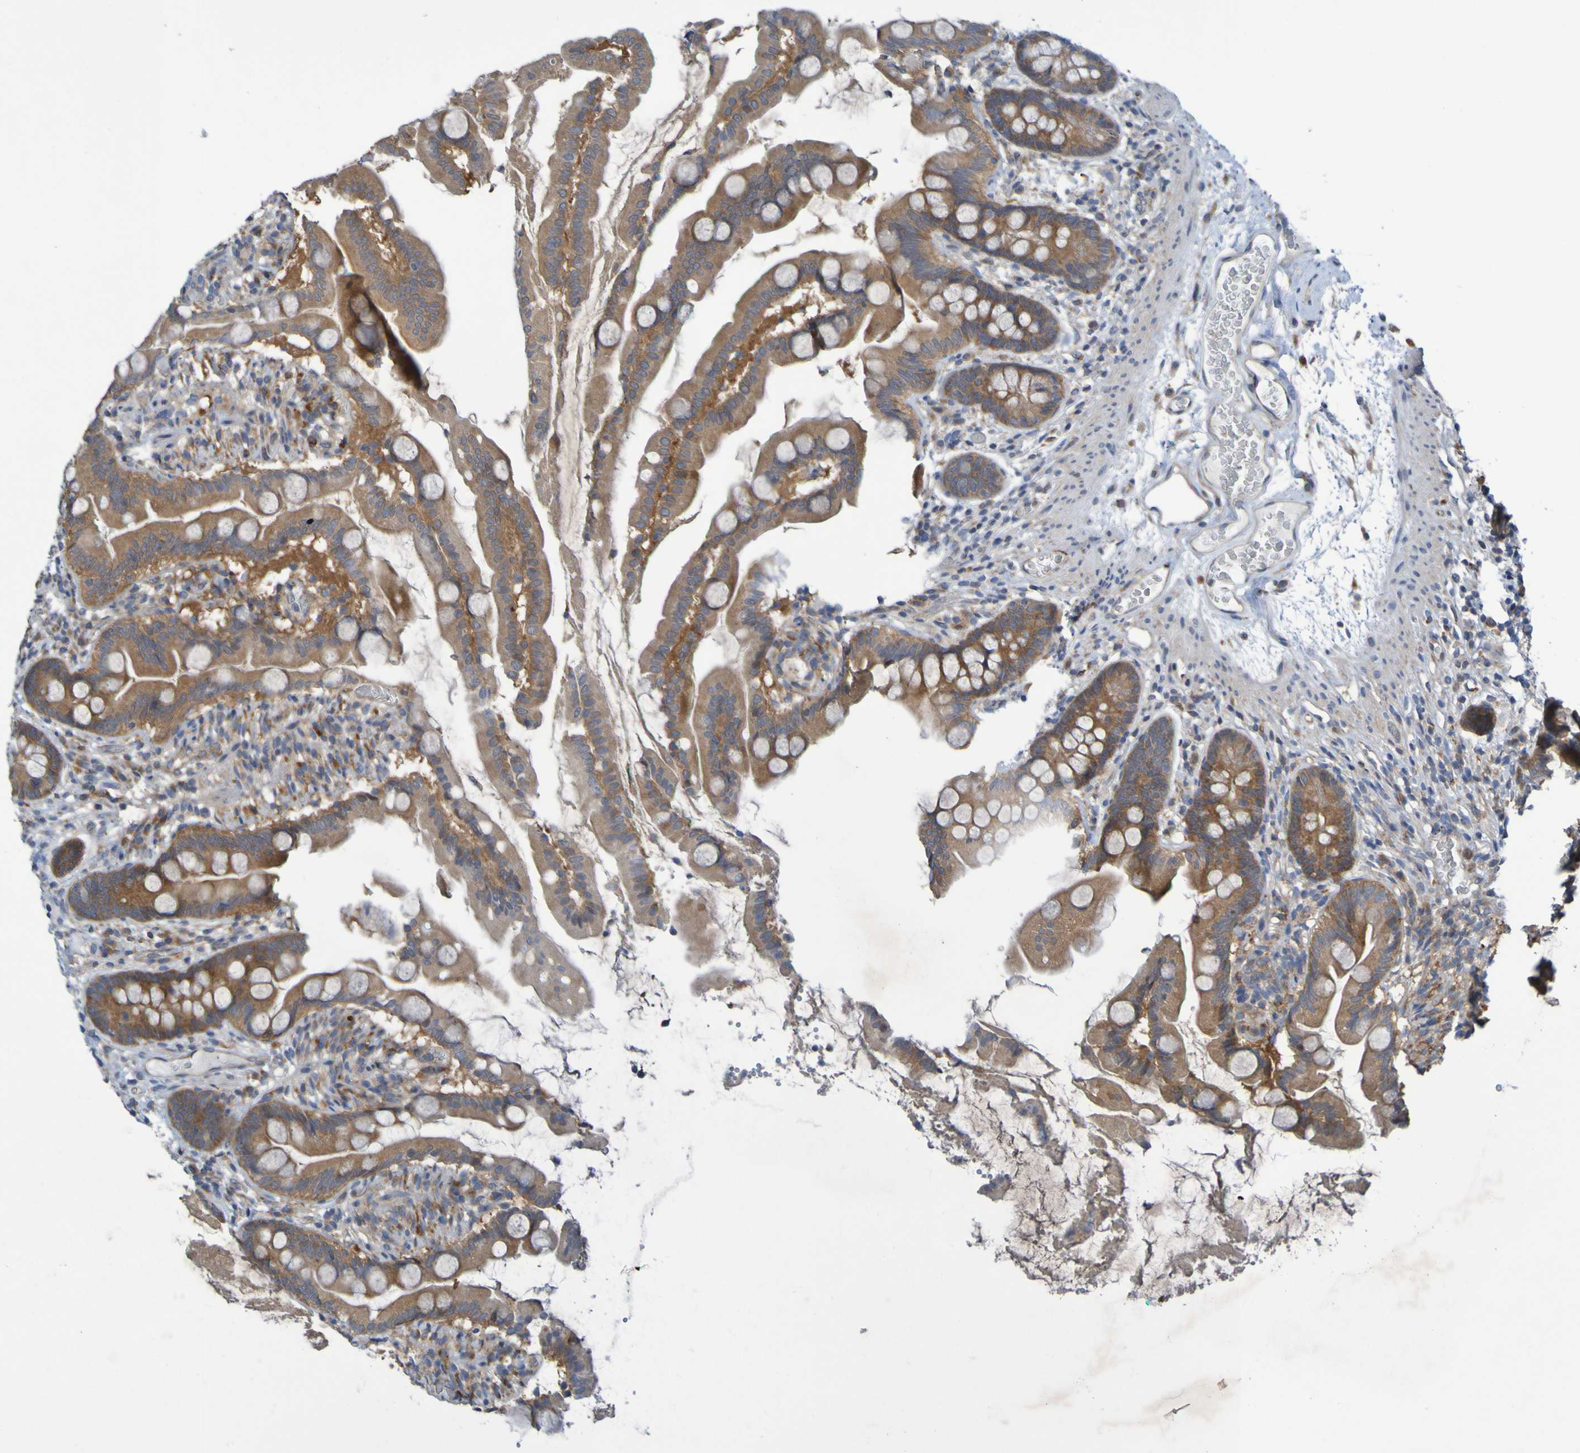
{"staining": {"intensity": "moderate", "quantity": ">75%", "location": "cytoplasmic/membranous"}, "tissue": "small intestine", "cell_type": "Glandular cells", "image_type": "normal", "snomed": [{"axis": "morphology", "description": "Normal tissue, NOS"}, {"axis": "topography", "description": "Small intestine"}], "caption": "Brown immunohistochemical staining in normal human small intestine shows moderate cytoplasmic/membranous staining in approximately >75% of glandular cells.", "gene": "SDK1", "patient": {"sex": "female", "age": 56}}